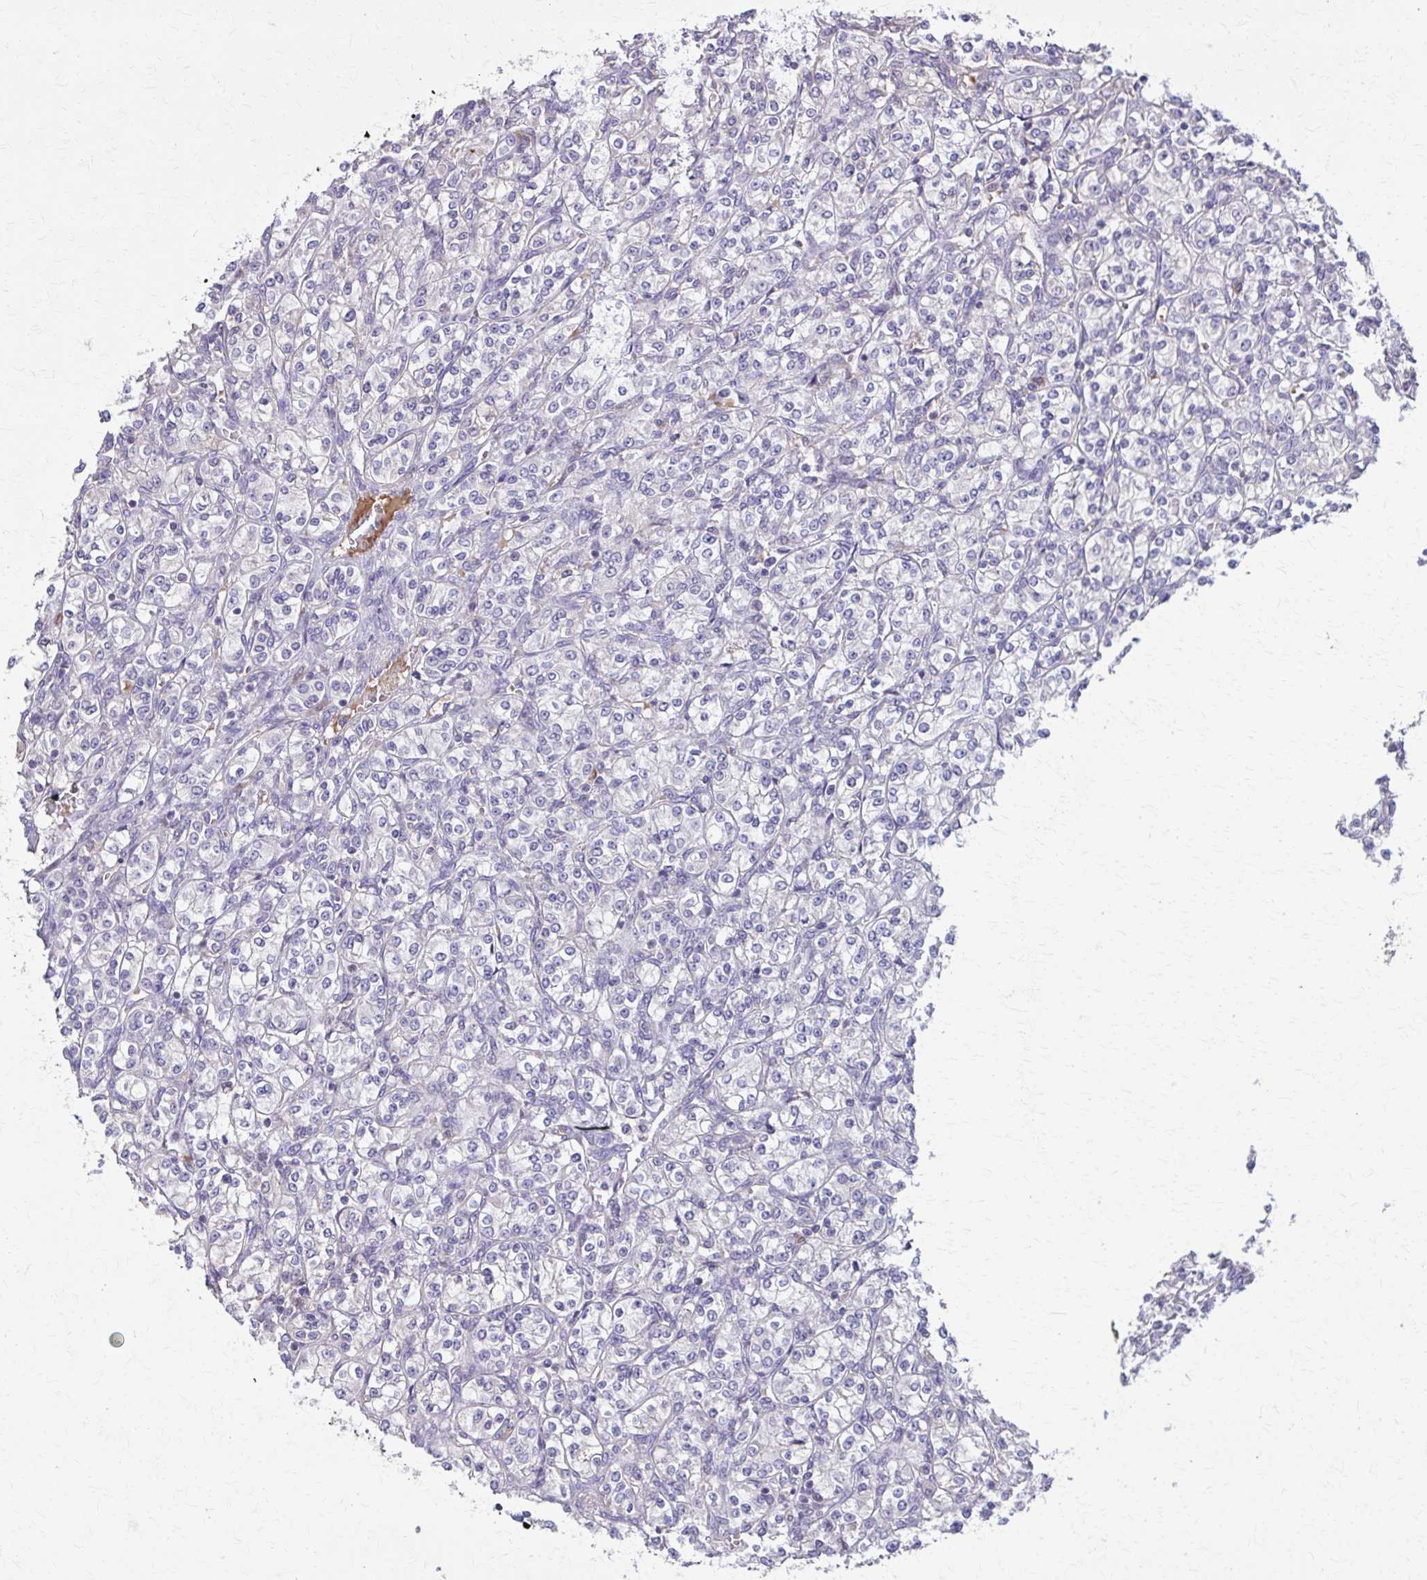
{"staining": {"intensity": "negative", "quantity": "none", "location": "none"}, "tissue": "renal cancer", "cell_type": "Tumor cells", "image_type": "cancer", "snomed": [{"axis": "morphology", "description": "Adenocarcinoma, NOS"}, {"axis": "topography", "description": "Kidney"}], "caption": "Immunohistochemistry image of neoplastic tissue: human renal adenocarcinoma stained with DAB (3,3'-diaminobenzidine) displays no significant protein staining in tumor cells.", "gene": "NRBF2", "patient": {"sex": "male", "age": 77}}